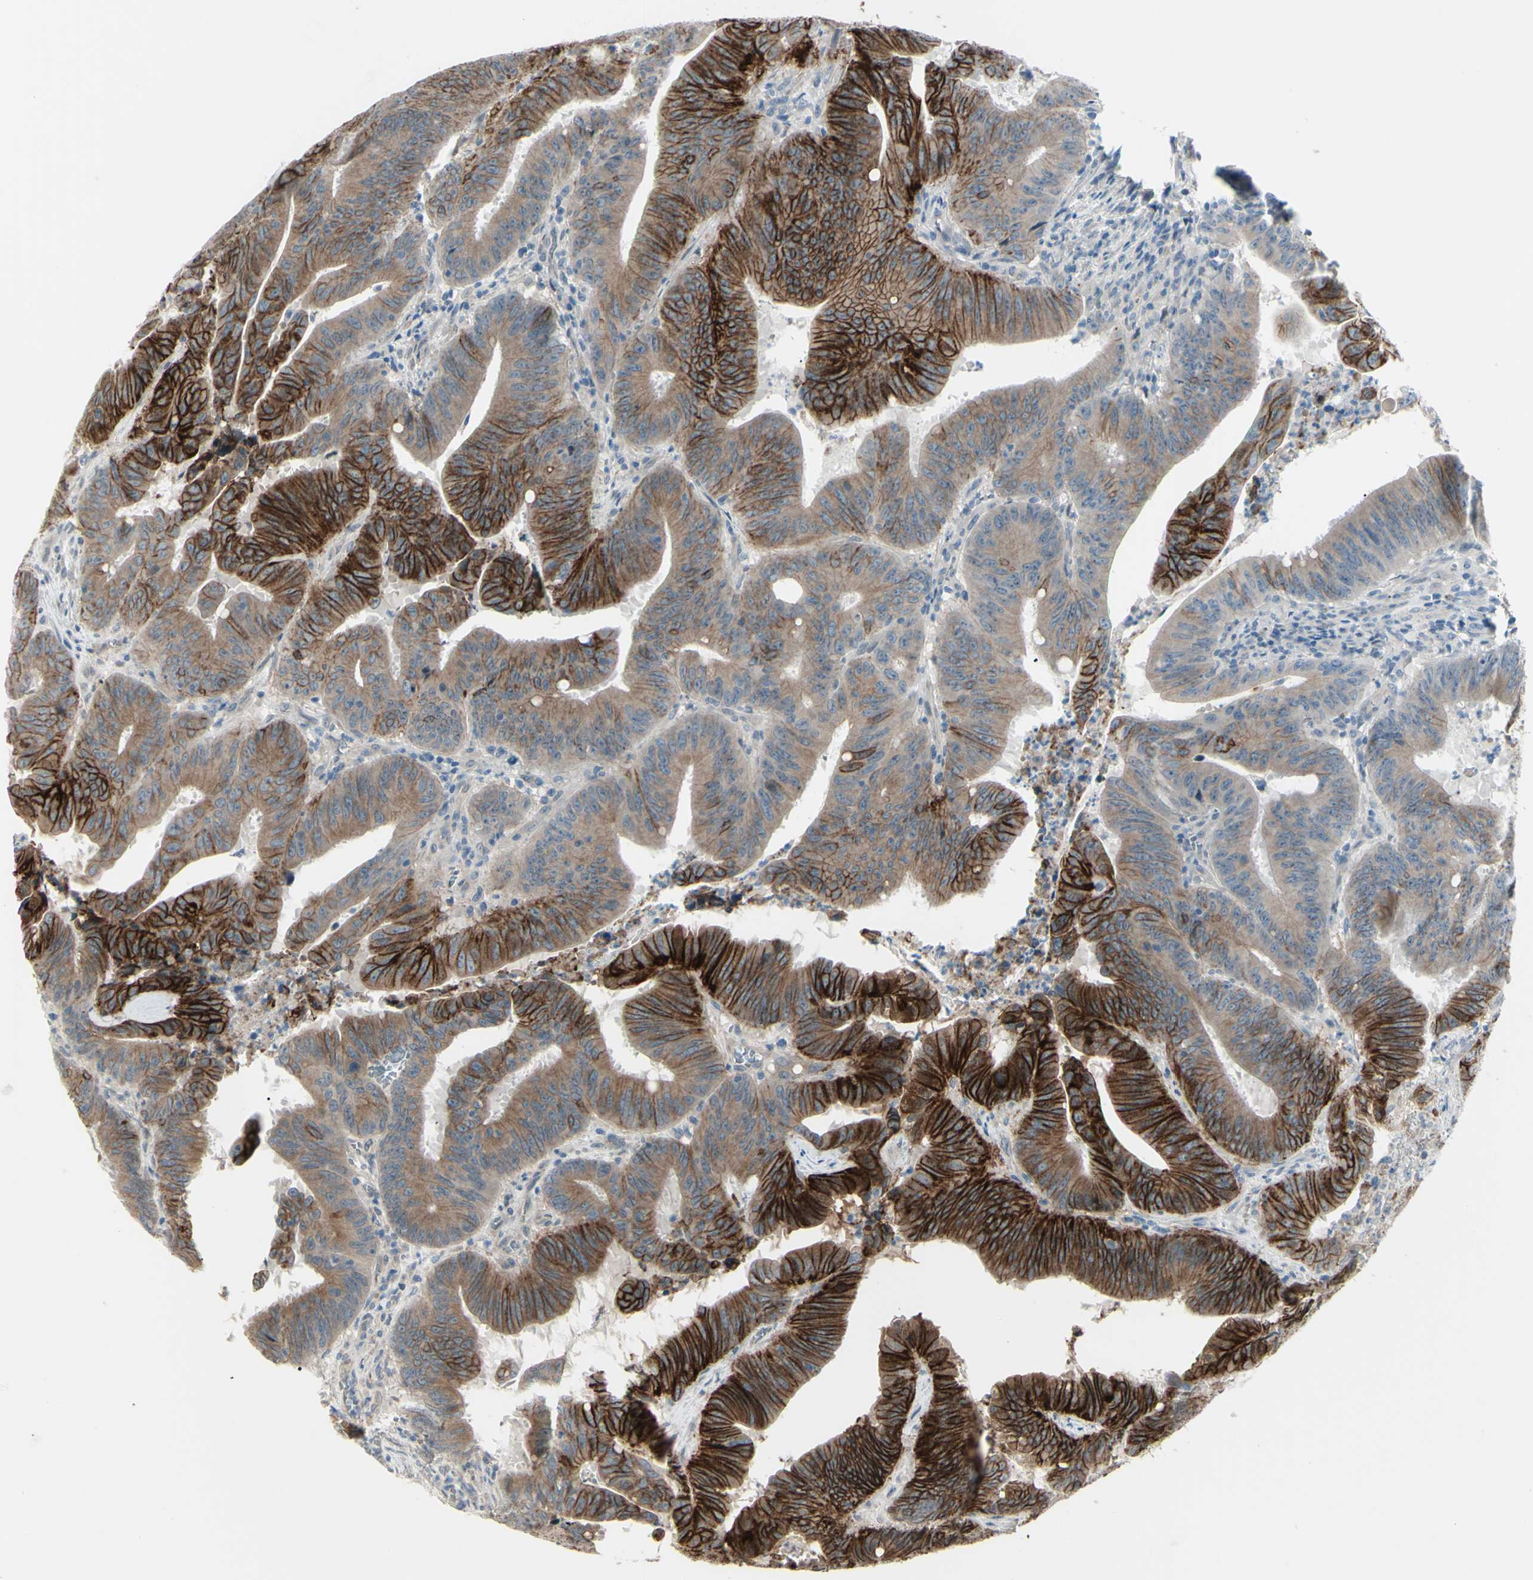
{"staining": {"intensity": "strong", "quantity": ">75%", "location": "cytoplasmic/membranous"}, "tissue": "colorectal cancer", "cell_type": "Tumor cells", "image_type": "cancer", "snomed": [{"axis": "morphology", "description": "Adenocarcinoma, NOS"}, {"axis": "topography", "description": "Colon"}], "caption": "Colorectal cancer (adenocarcinoma) stained with a protein marker reveals strong staining in tumor cells.", "gene": "LRRK1", "patient": {"sex": "male", "age": 45}}